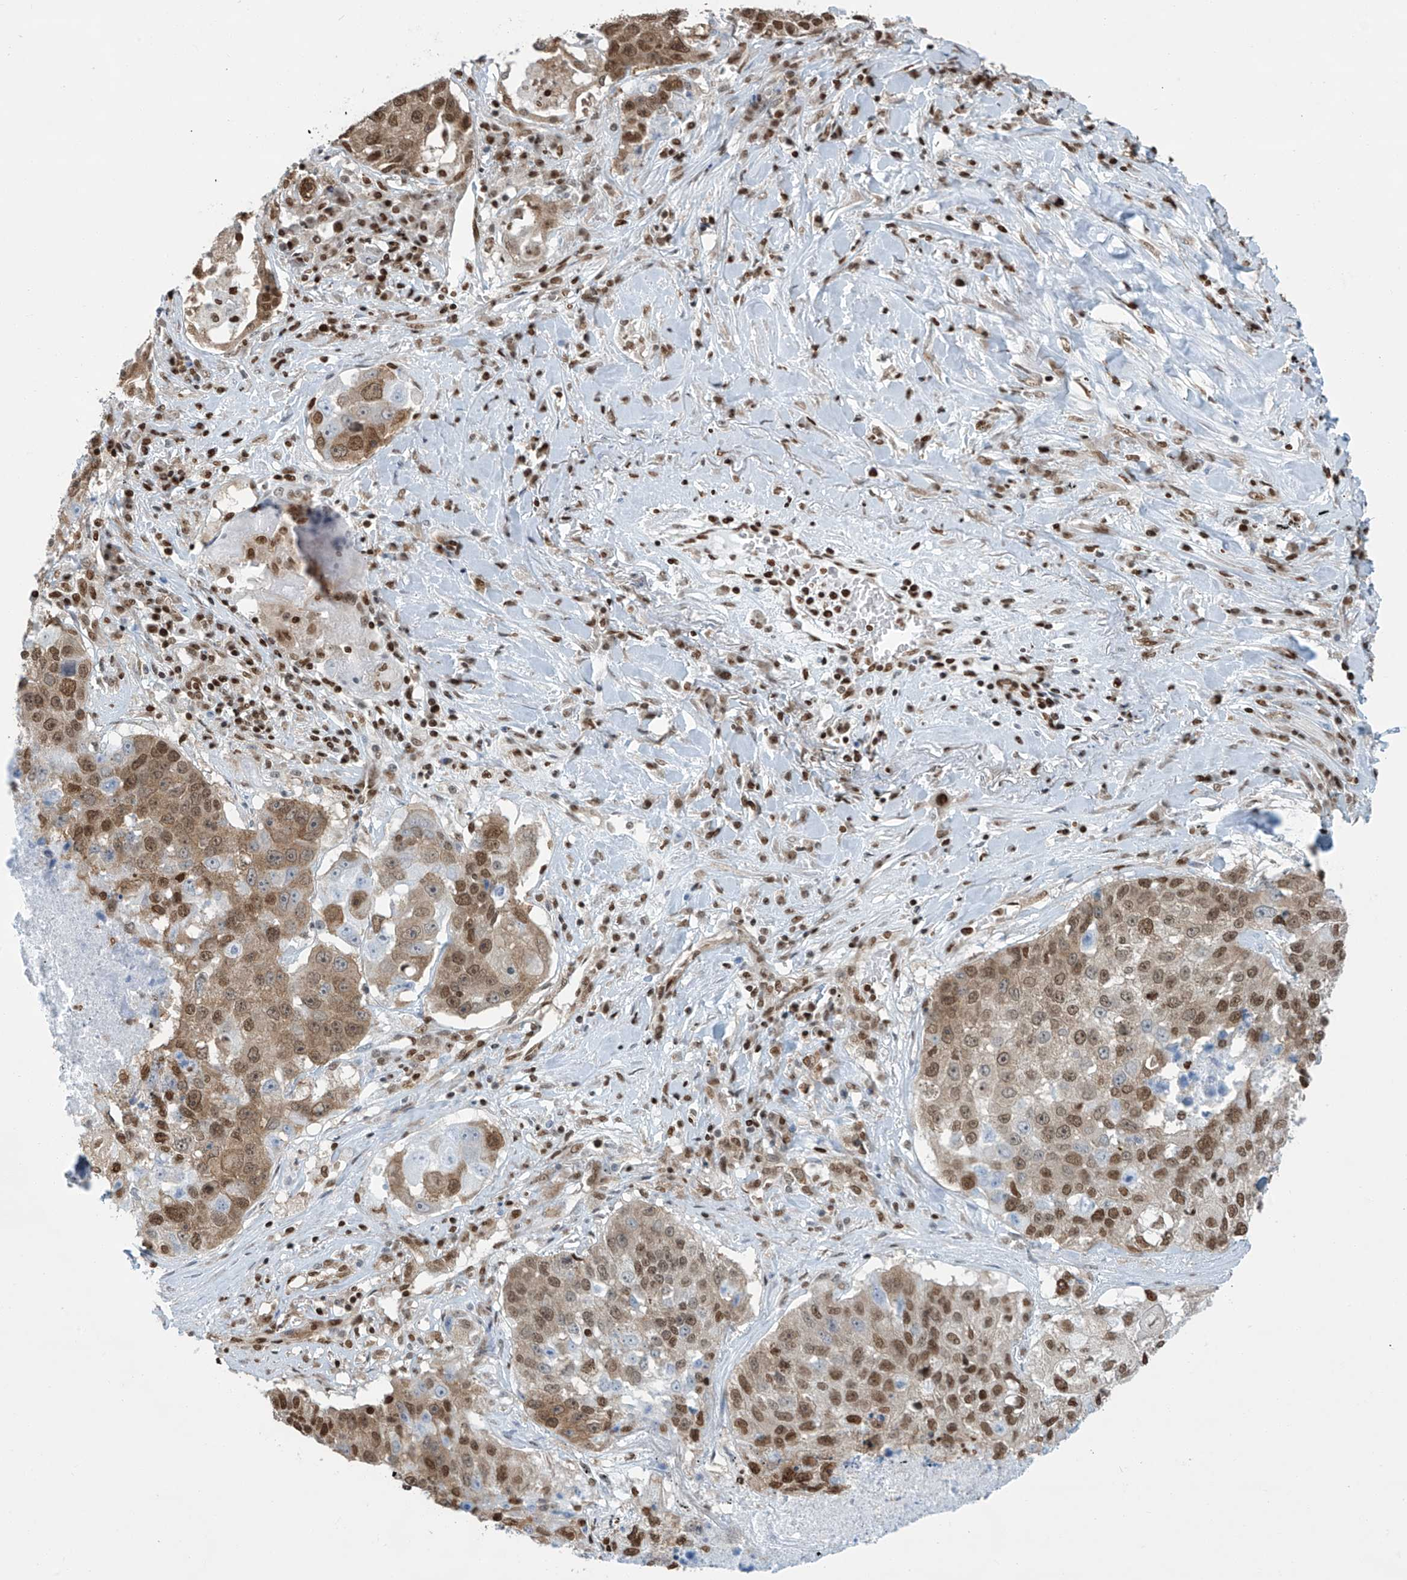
{"staining": {"intensity": "moderate", "quantity": ">75%", "location": "nuclear"}, "tissue": "lung cancer", "cell_type": "Tumor cells", "image_type": "cancer", "snomed": [{"axis": "morphology", "description": "Squamous cell carcinoma, NOS"}, {"axis": "topography", "description": "Lung"}], "caption": "A brown stain shows moderate nuclear staining of a protein in human lung cancer tumor cells.", "gene": "SARNP", "patient": {"sex": "male", "age": 61}}